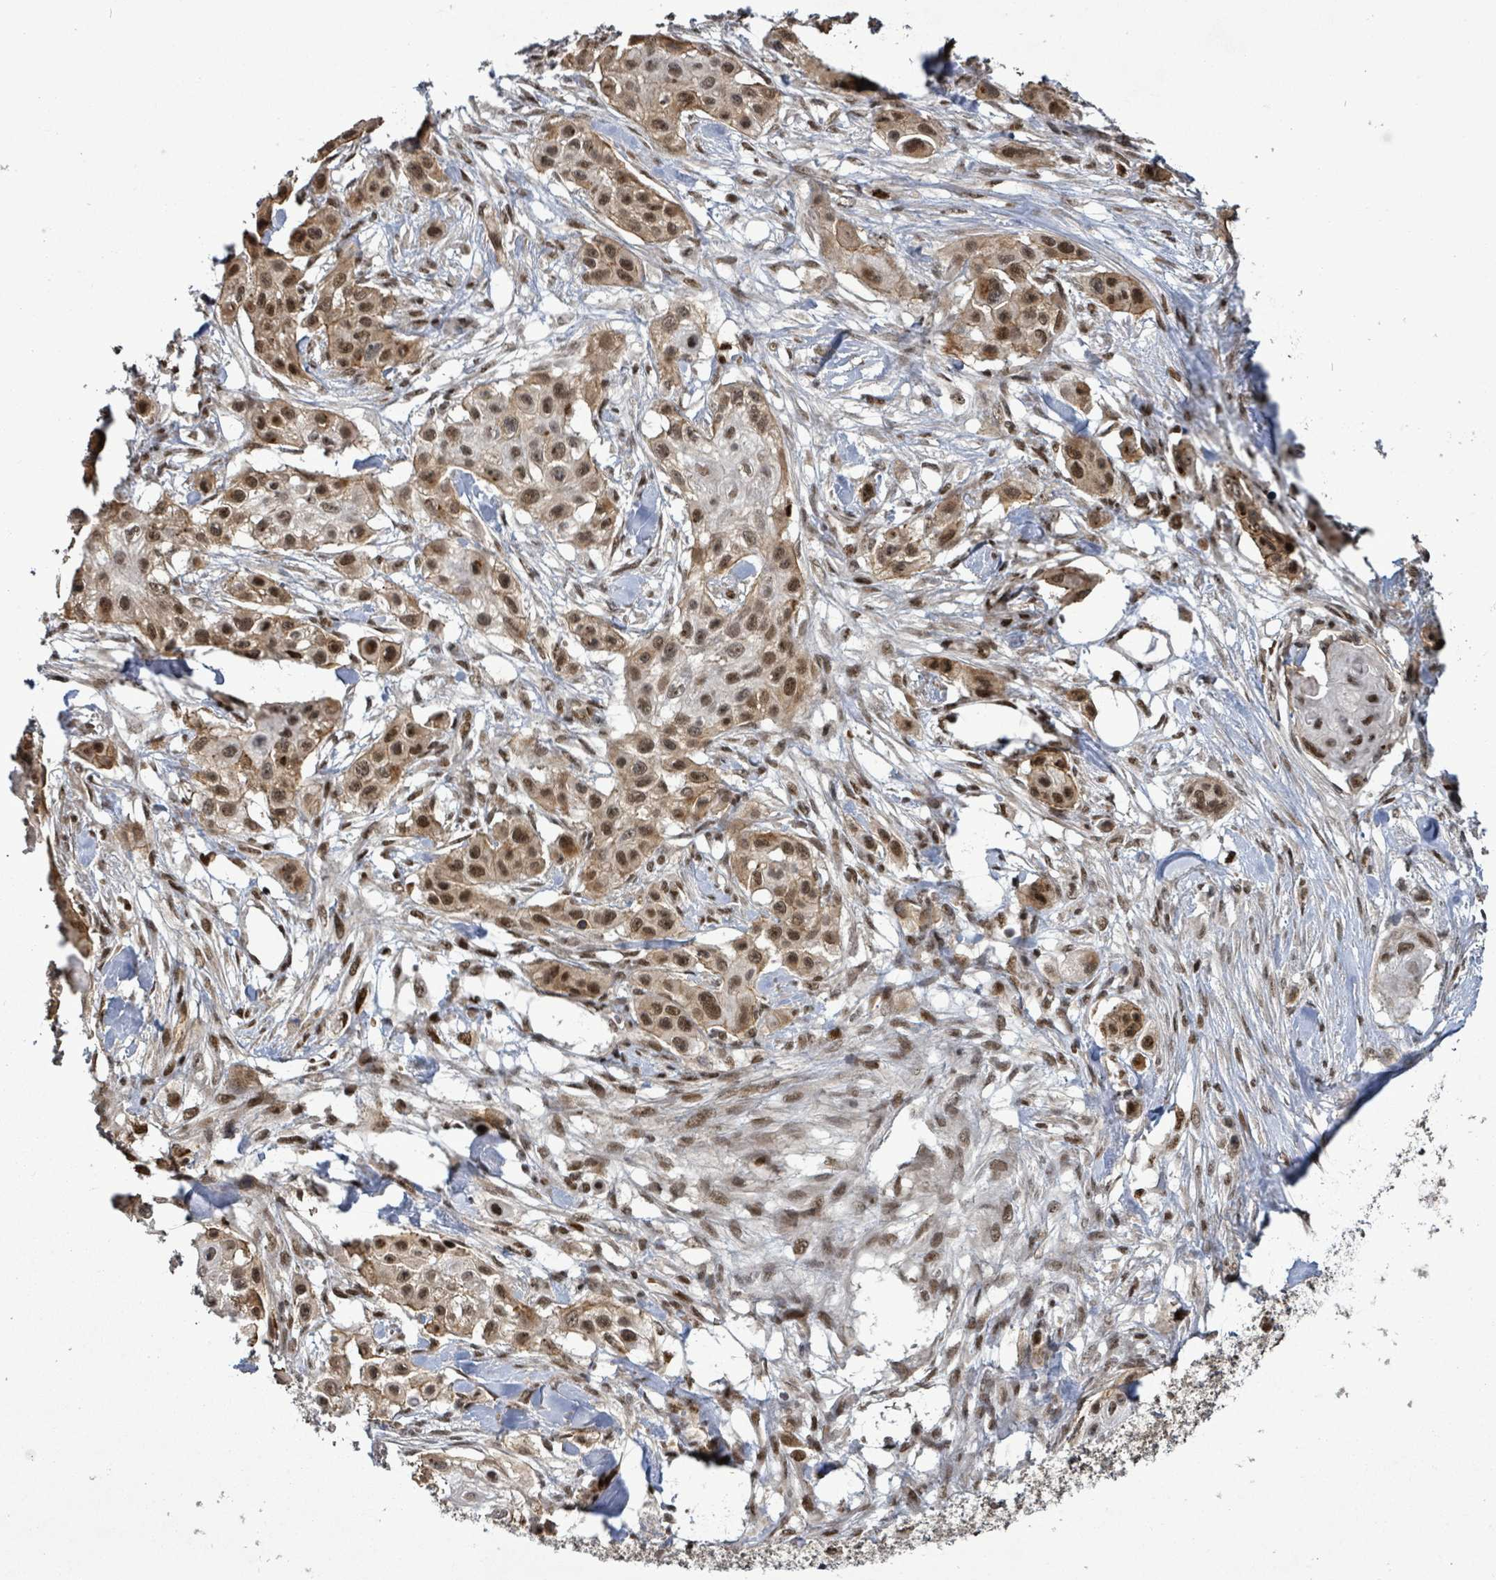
{"staining": {"intensity": "moderate", "quantity": "25%-75%", "location": "nuclear"}, "tissue": "skin cancer", "cell_type": "Tumor cells", "image_type": "cancer", "snomed": [{"axis": "morphology", "description": "Squamous cell carcinoma, NOS"}, {"axis": "topography", "description": "Skin"}], "caption": "A histopathology image showing moderate nuclear staining in about 25%-75% of tumor cells in skin squamous cell carcinoma, as visualized by brown immunohistochemical staining.", "gene": "PATZ1", "patient": {"sex": "male", "age": 63}}